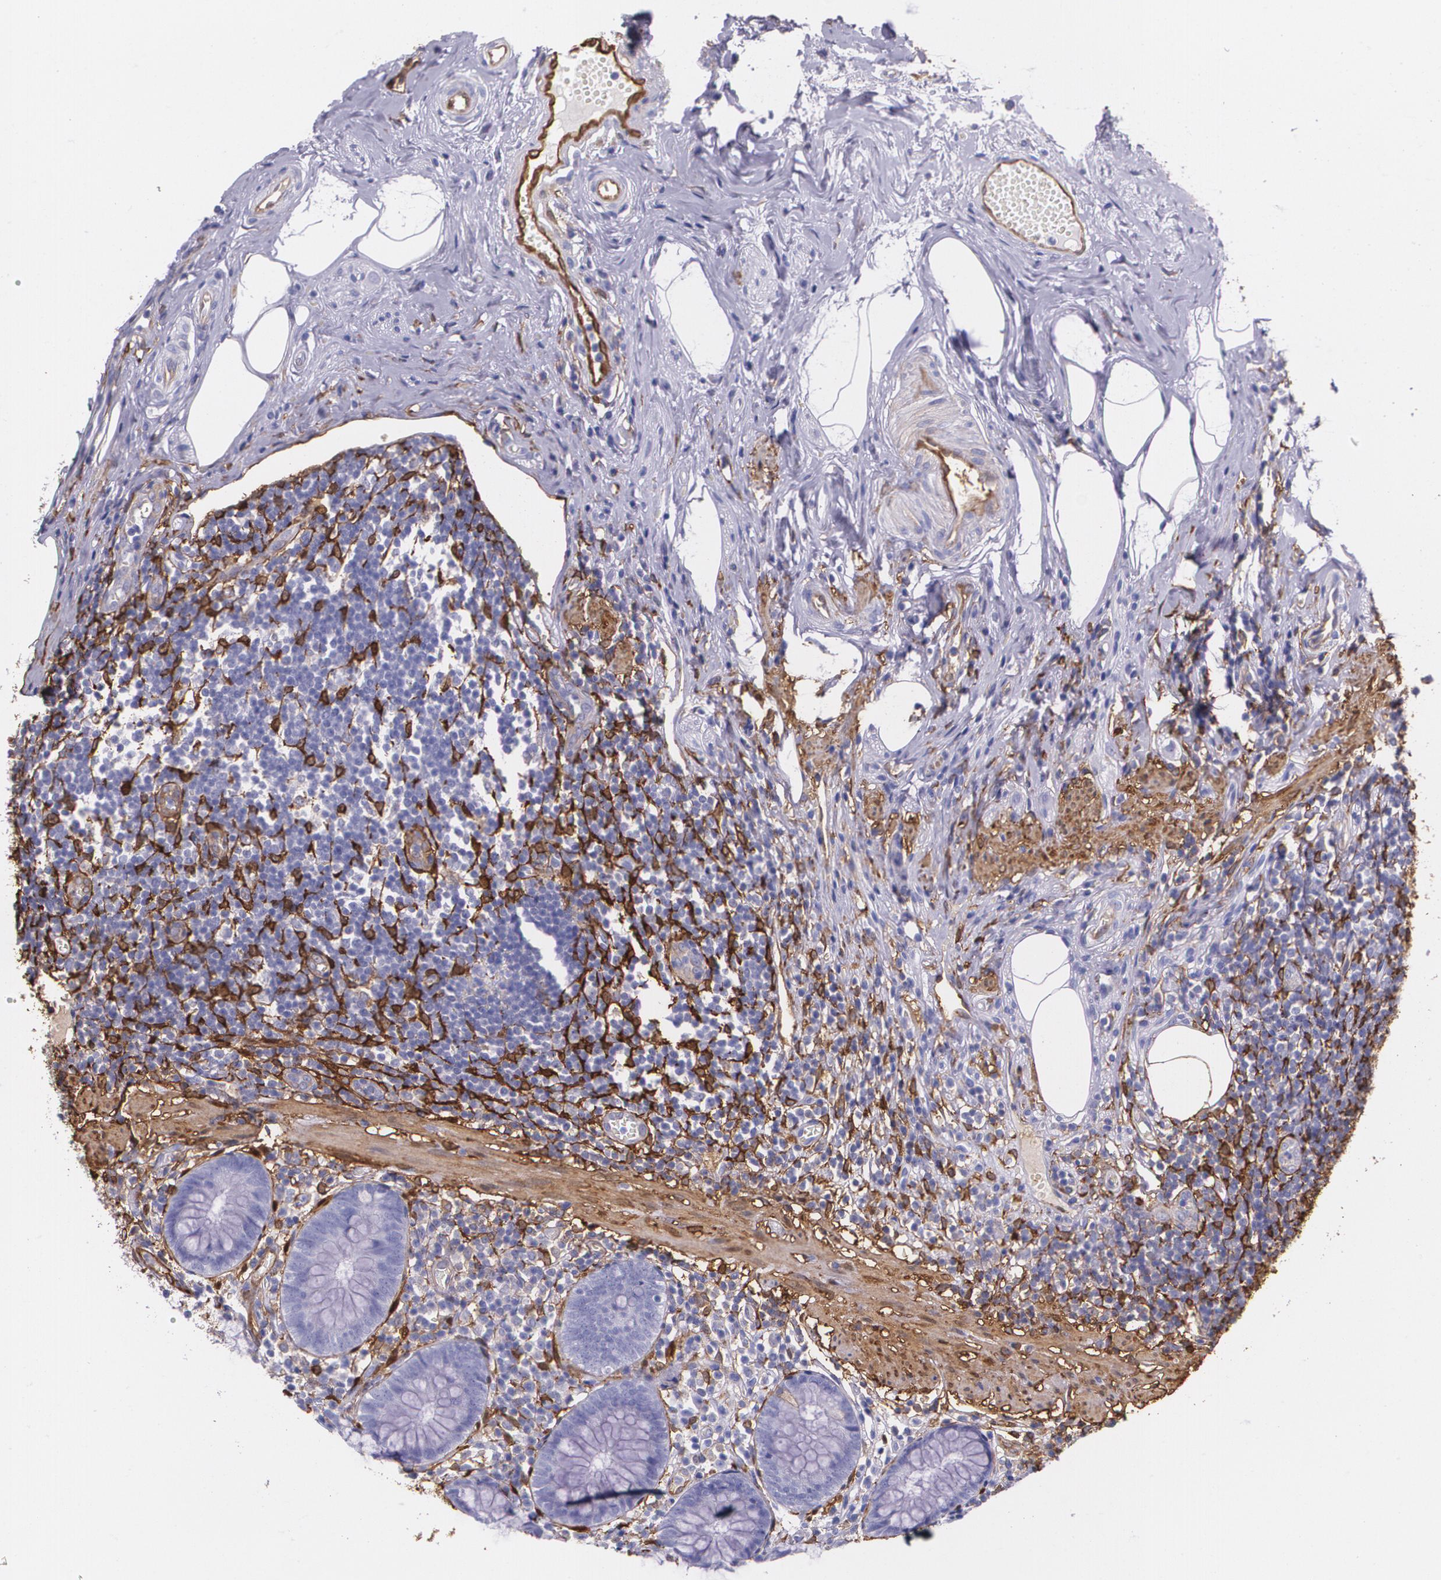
{"staining": {"intensity": "negative", "quantity": "none", "location": "none"}, "tissue": "appendix", "cell_type": "Glandular cells", "image_type": "normal", "snomed": [{"axis": "morphology", "description": "Normal tissue, NOS"}, {"axis": "topography", "description": "Appendix"}], "caption": "DAB immunohistochemical staining of normal human appendix reveals no significant positivity in glandular cells.", "gene": "MMP2", "patient": {"sex": "male", "age": 38}}